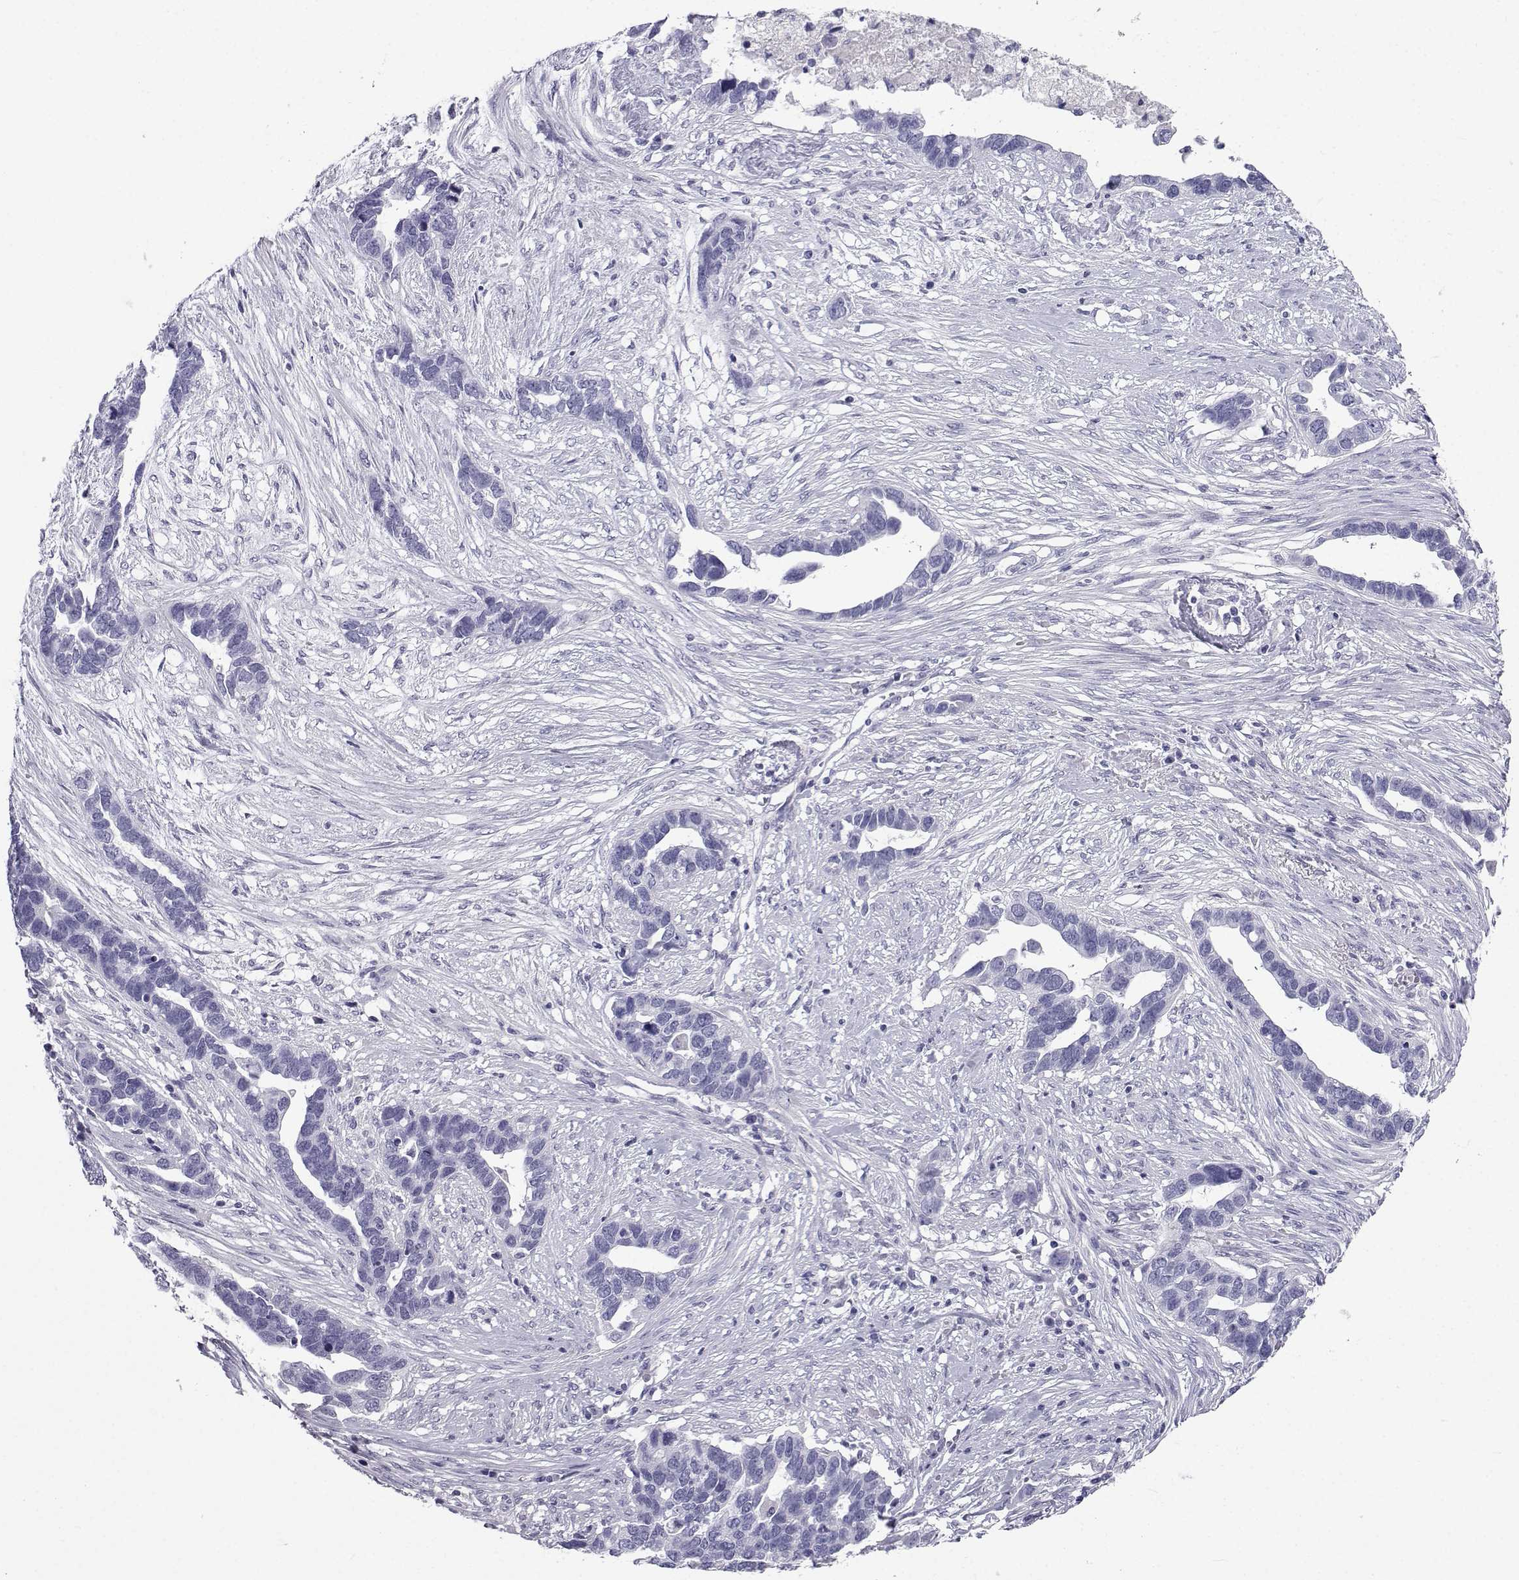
{"staining": {"intensity": "negative", "quantity": "none", "location": "none"}, "tissue": "ovarian cancer", "cell_type": "Tumor cells", "image_type": "cancer", "snomed": [{"axis": "morphology", "description": "Cystadenocarcinoma, serous, NOS"}, {"axis": "topography", "description": "Ovary"}], "caption": "Tumor cells show no significant staining in serous cystadenocarcinoma (ovarian). Brightfield microscopy of immunohistochemistry stained with DAB (brown) and hematoxylin (blue), captured at high magnification.", "gene": "PCSK1N", "patient": {"sex": "female", "age": 54}}